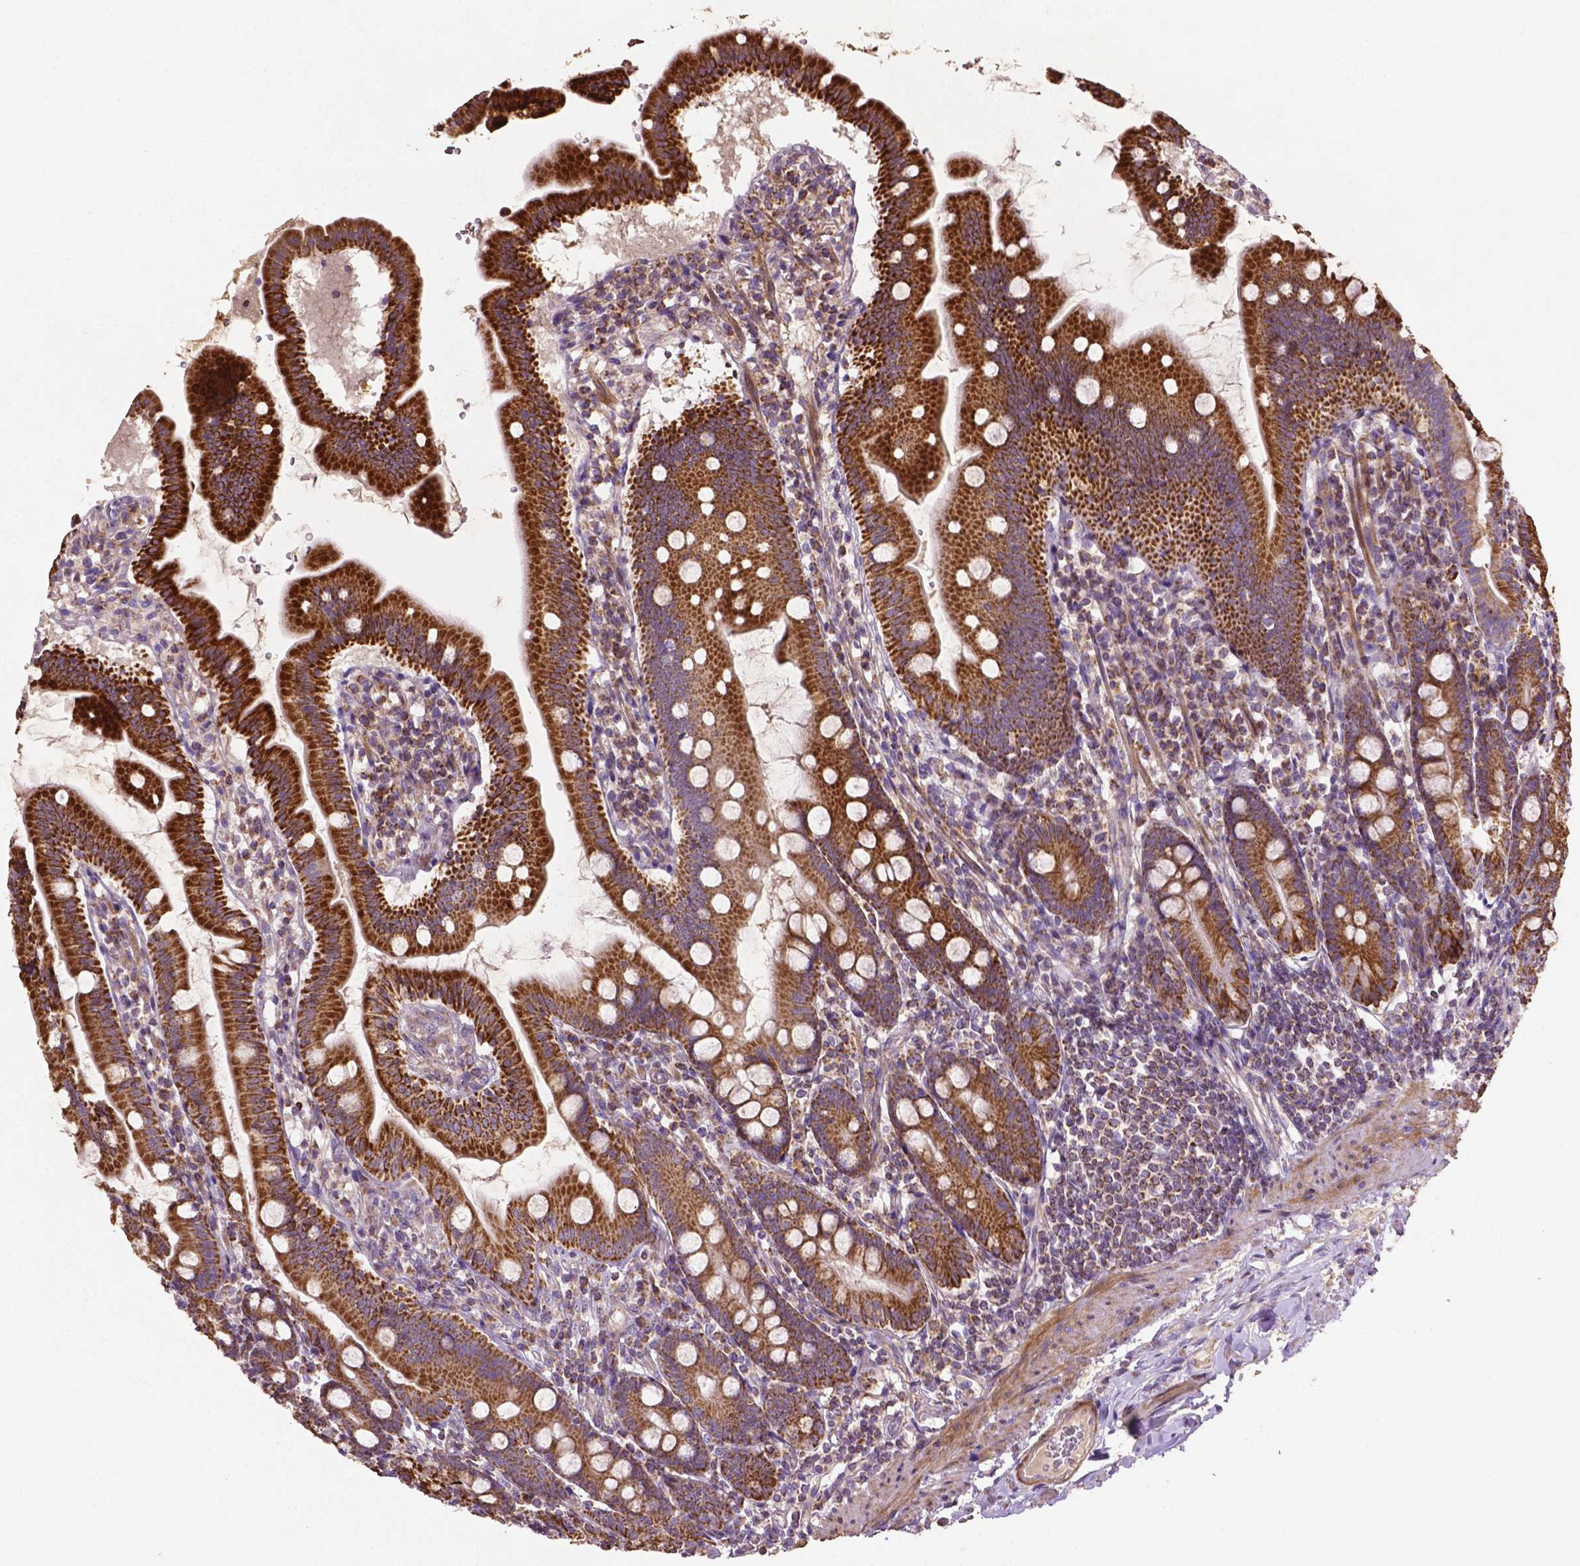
{"staining": {"intensity": "strong", "quantity": ">75%", "location": "cytoplasmic/membranous"}, "tissue": "duodenum", "cell_type": "Glandular cells", "image_type": "normal", "snomed": [{"axis": "morphology", "description": "Normal tissue, NOS"}, {"axis": "topography", "description": "Duodenum"}], "caption": "A brown stain shows strong cytoplasmic/membranous positivity of a protein in glandular cells of normal duodenum.", "gene": "LRR1", "patient": {"sex": "female", "age": 67}}